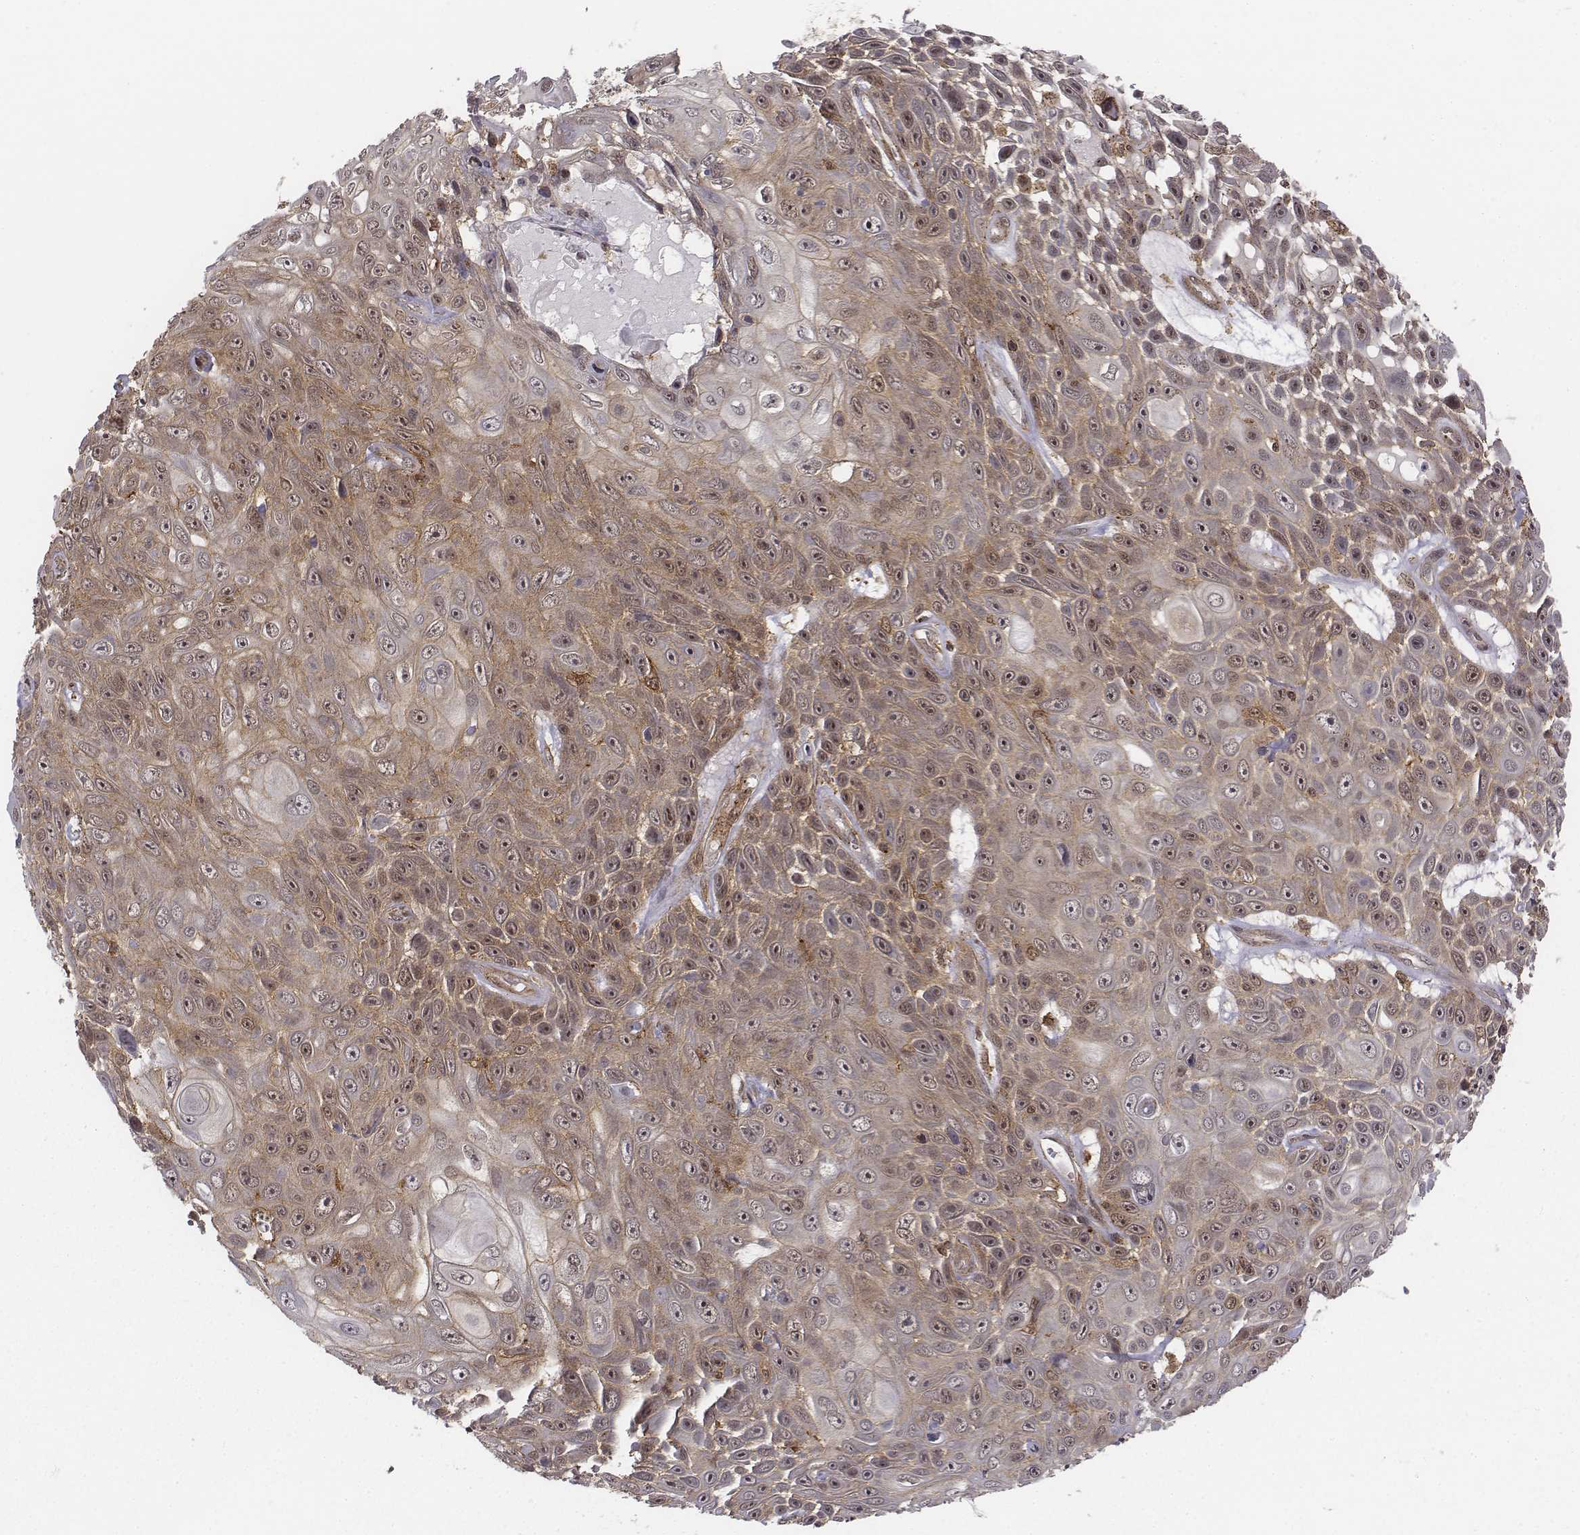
{"staining": {"intensity": "moderate", "quantity": ">75%", "location": "cytoplasmic/membranous"}, "tissue": "skin cancer", "cell_type": "Tumor cells", "image_type": "cancer", "snomed": [{"axis": "morphology", "description": "Squamous cell carcinoma, NOS"}, {"axis": "topography", "description": "Skin"}], "caption": "Immunohistochemistry (IHC) staining of skin cancer (squamous cell carcinoma), which reveals medium levels of moderate cytoplasmic/membranous expression in approximately >75% of tumor cells indicating moderate cytoplasmic/membranous protein positivity. The staining was performed using DAB (brown) for protein detection and nuclei were counterstained in hematoxylin (blue).", "gene": "ZFYVE19", "patient": {"sex": "male", "age": 82}}